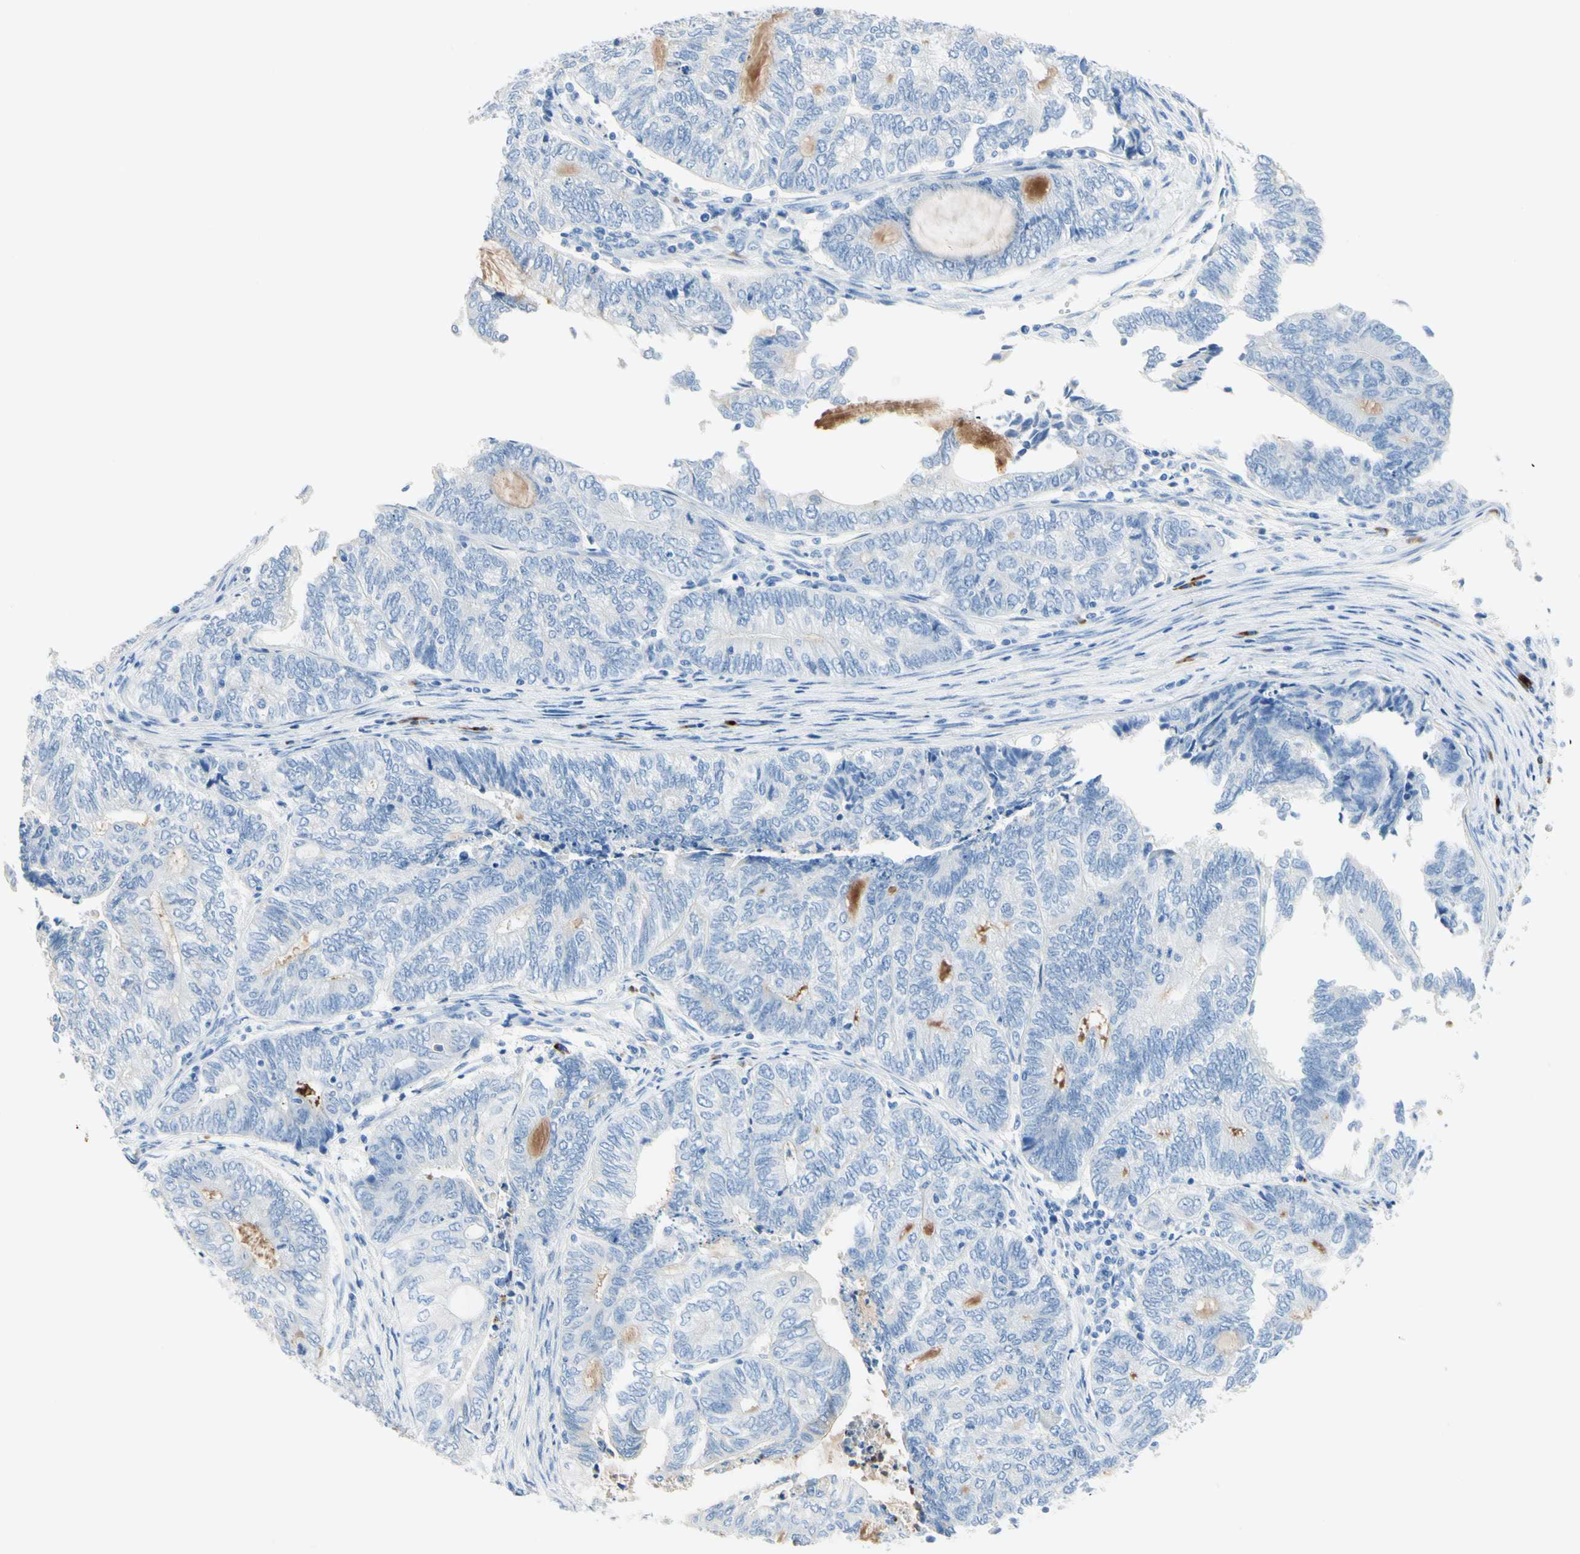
{"staining": {"intensity": "negative", "quantity": "none", "location": "none"}, "tissue": "endometrial cancer", "cell_type": "Tumor cells", "image_type": "cancer", "snomed": [{"axis": "morphology", "description": "Adenocarcinoma, NOS"}, {"axis": "topography", "description": "Uterus"}, {"axis": "topography", "description": "Endometrium"}], "caption": "Human endometrial cancer (adenocarcinoma) stained for a protein using immunohistochemistry displays no staining in tumor cells.", "gene": "IL6ST", "patient": {"sex": "female", "age": 70}}